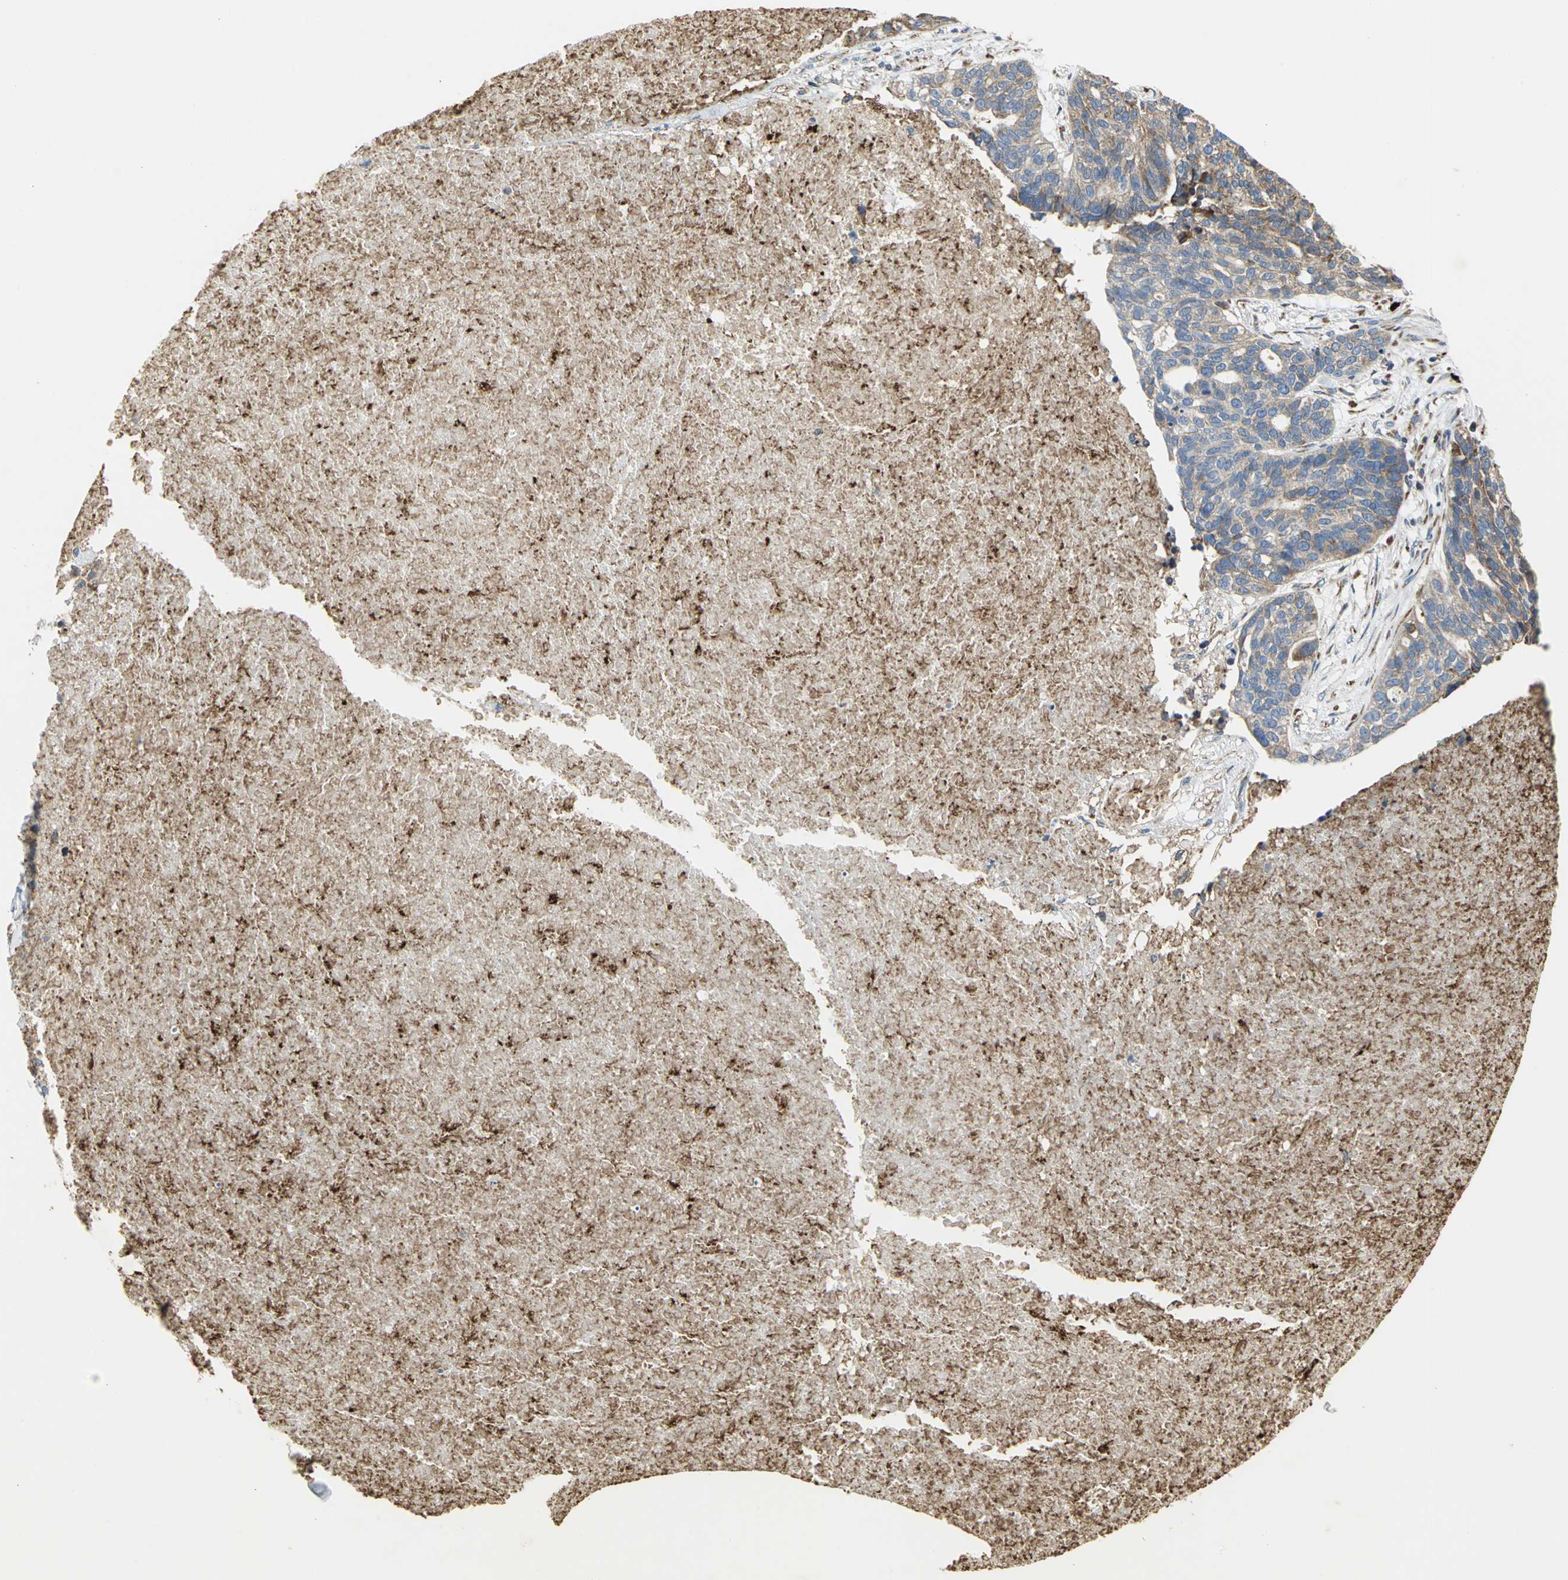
{"staining": {"intensity": "weak", "quantity": ">75%", "location": "cytoplasmic/membranous"}, "tissue": "ovarian cancer", "cell_type": "Tumor cells", "image_type": "cancer", "snomed": [{"axis": "morphology", "description": "Cystadenocarcinoma, serous, NOS"}, {"axis": "topography", "description": "Ovary"}], "caption": "Weak cytoplasmic/membranous expression is identified in about >75% of tumor cells in ovarian cancer.", "gene": "SDF2L1", "patient": {"sex": "female", "age": 59}}